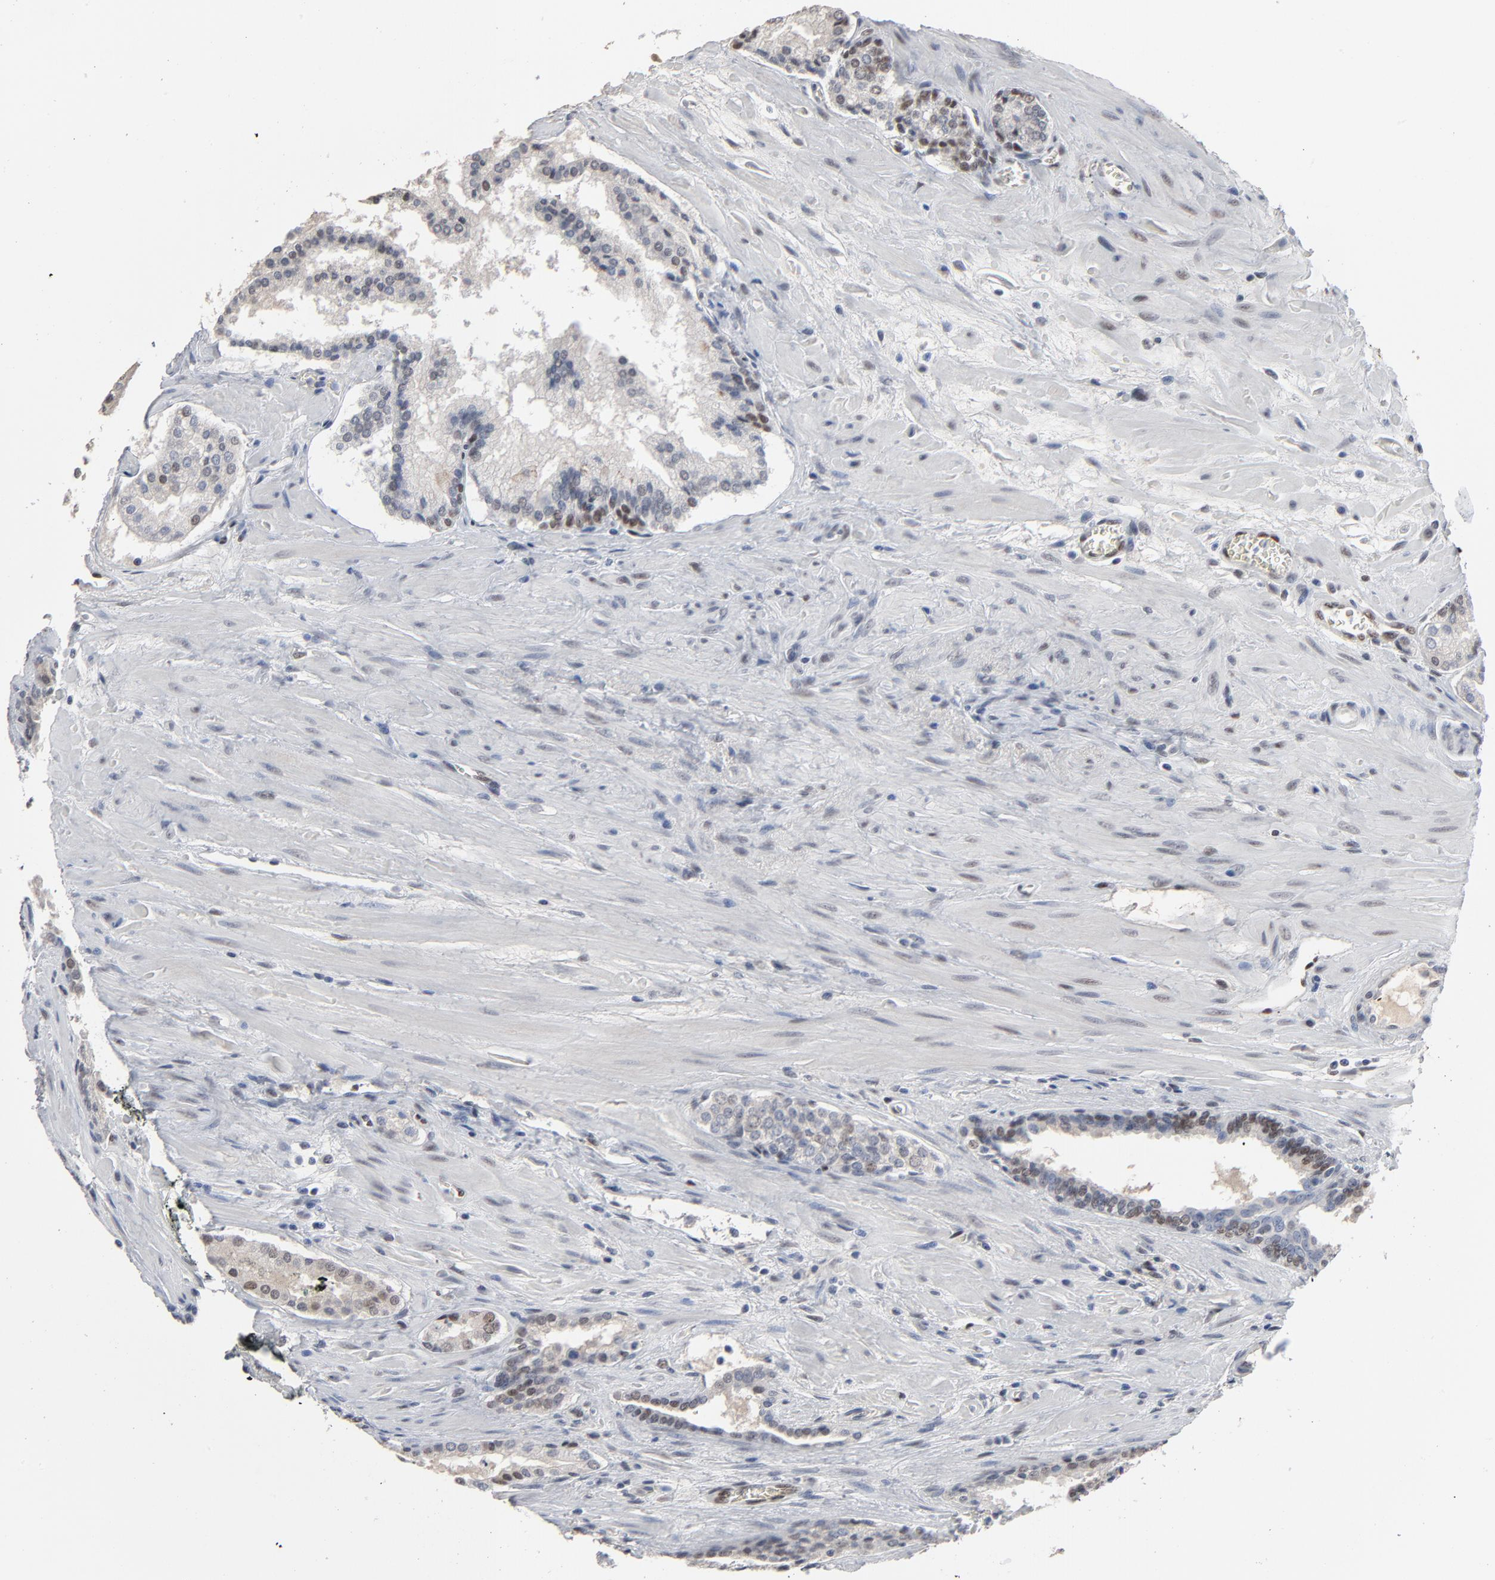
{"staining": {"intensity": "weak", "quantity": "<25%", "location": "nuclear"}, "tissue": "prostate cancer", "cell_type": "Tumor cells", "image_type": "cancer", "snomed": [{"axis": "morphology", "description": "Adenocarcinoma, Medium grade"}, {"axis": "topography", "description": "Prostate"}], "caption": "This is an immunohistochemistry (IHC) micrograph of human prostate cancer (adenocarcinoma (medium-grade)). There is no positivity in tumor cells.", "gene": "ATF7", "patient": {"sex": "male", "age": 60}}